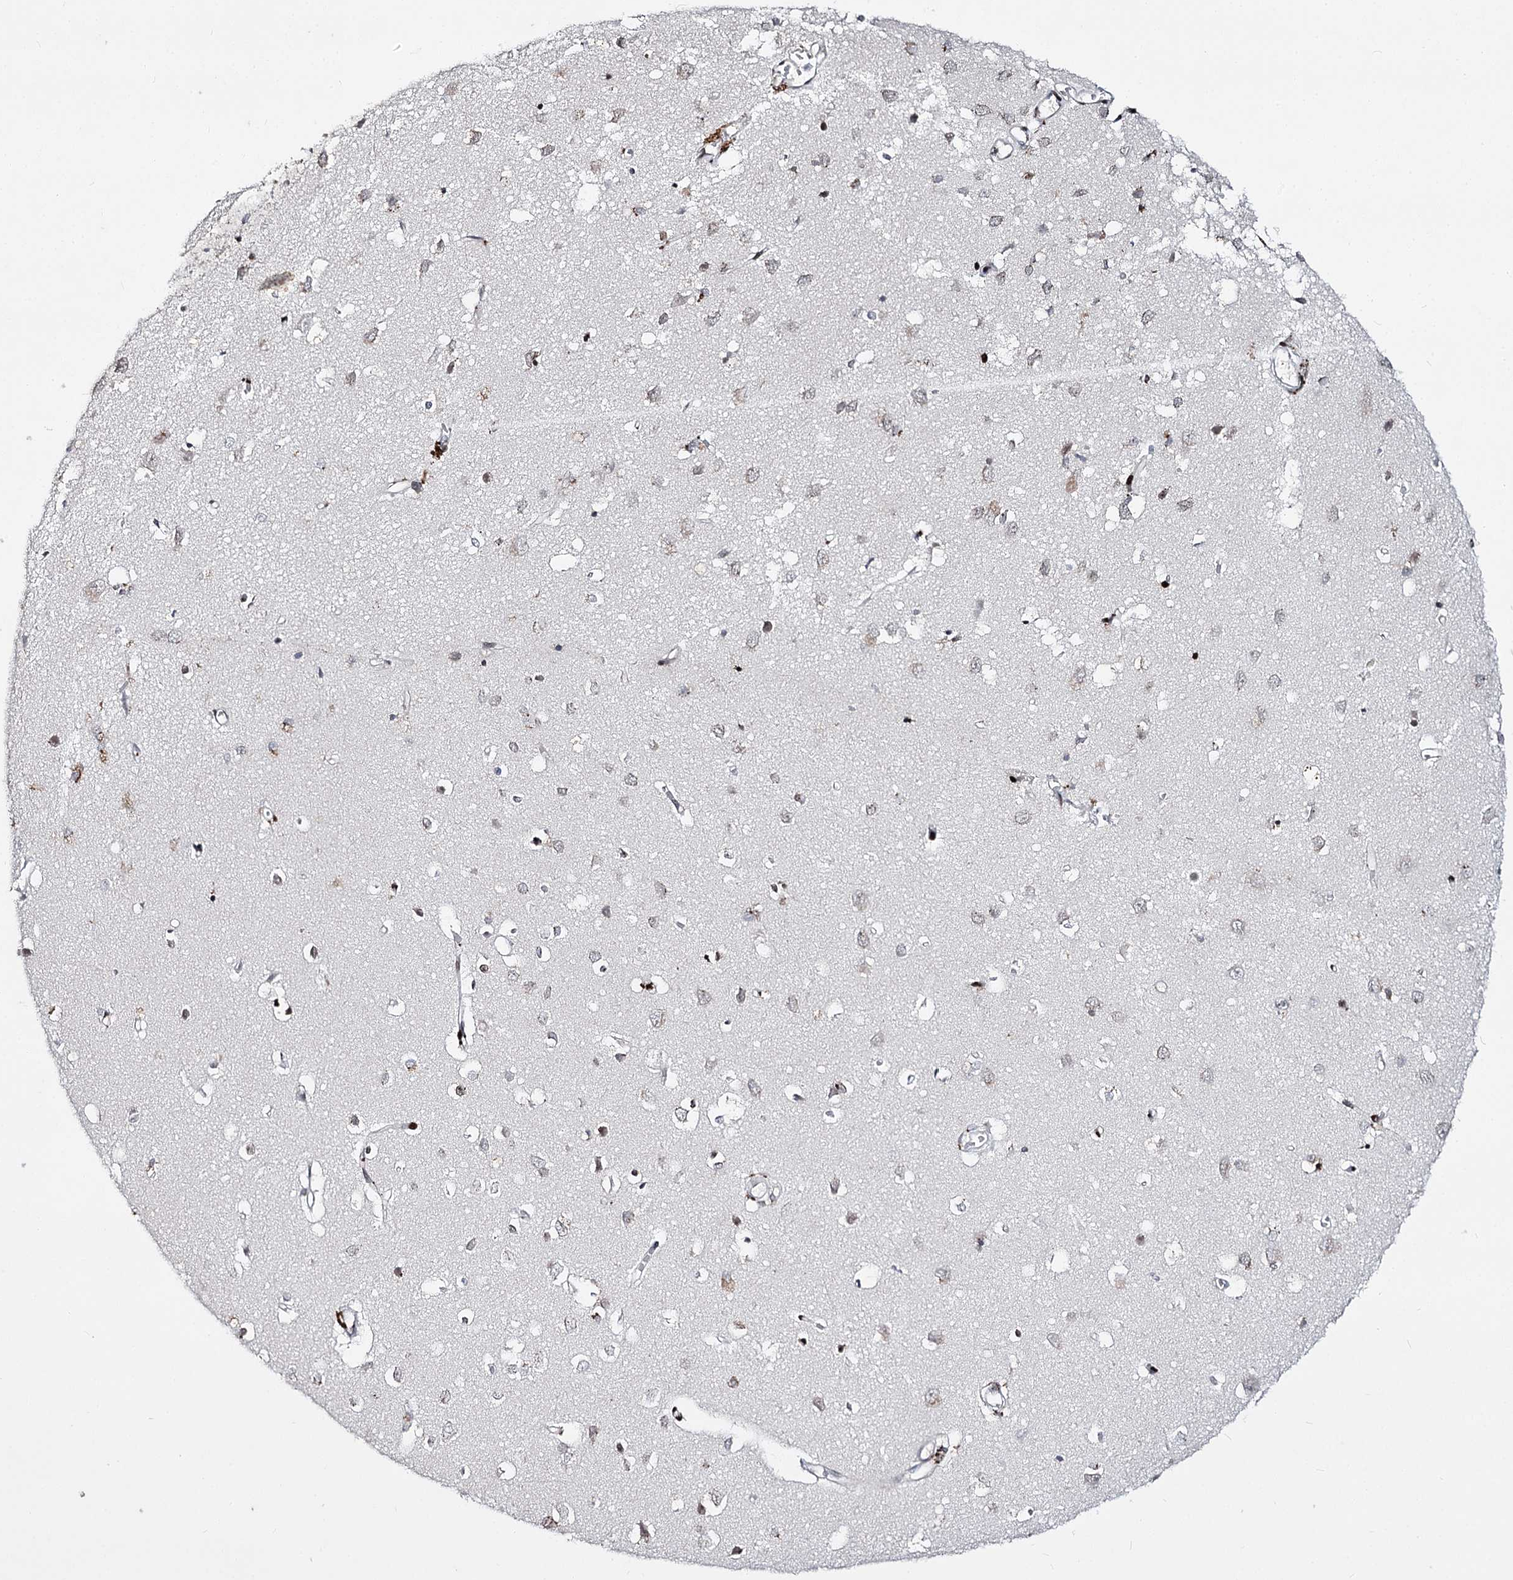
{"staining": {"intensity": "negative", "quantity": "none", "location": "none"}, "tissue": "cerebral cortex", "cell_type": "Endothelial cells", "image_type": "normal", "snomed": [{"axis": "morphology", "description": "Normal tissue, NOS"}, {"axis": "topography", "description": "Cerebral cortex"}], "caption": "Endothelial cells are negative for brown protein staining in unremarkable cerebral cortex. (Stains: DAB (3,3'-diaminobenzidine) IHC with hematoxylin counter stain, Microscopy: brightfield microscopy at high magnification).", "gene": "ITFG2", "patient": {"sex": "female", "age": 64}}